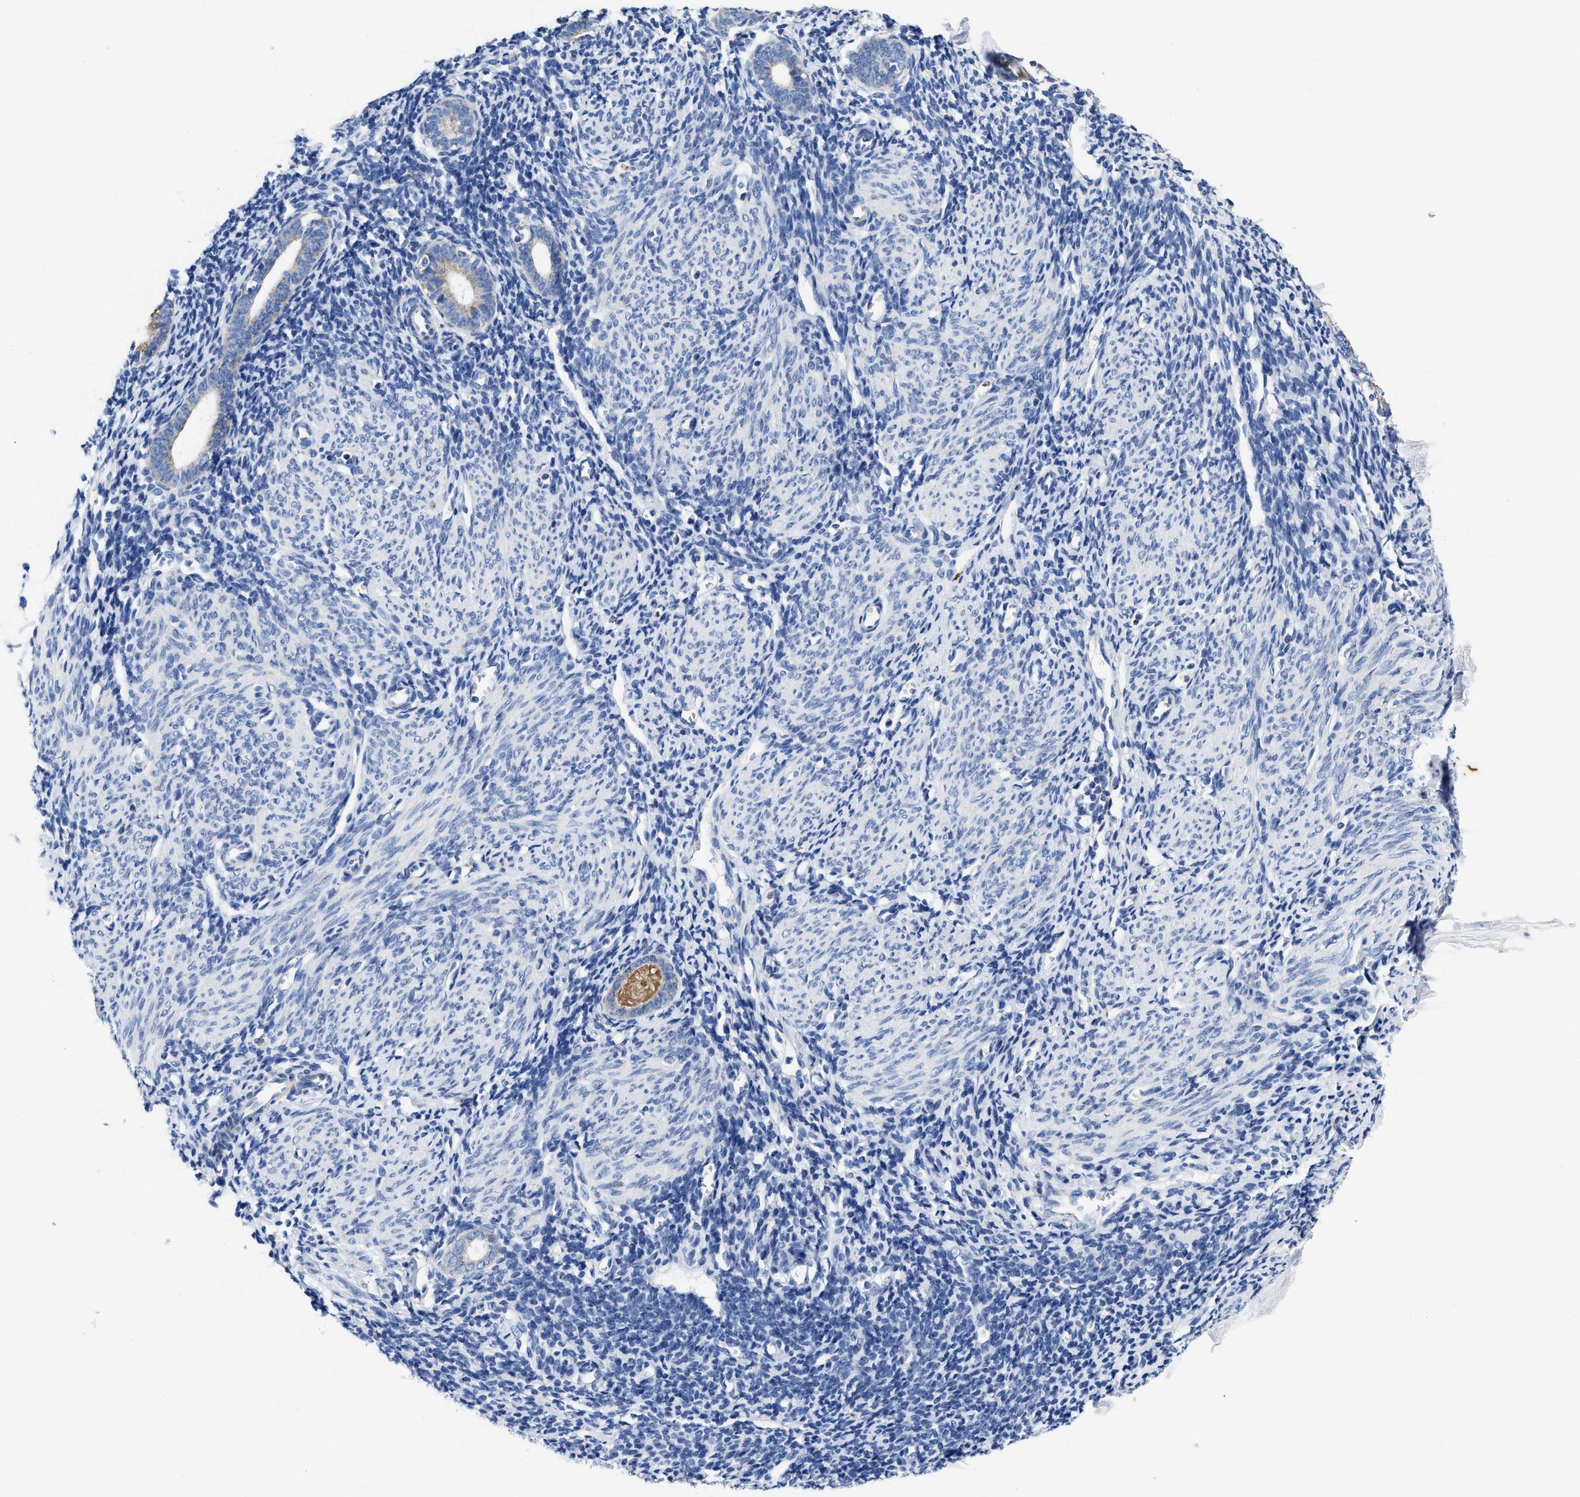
{"staining": {"intensity": "negative", "quantity": "none", "location": "none"}, "tissue": "endometrium", "cell_type": "Cells in endometrial stroma", "image_type": "normal", "snomed": [{"axis": "morphology", "description": "Normal tissue, NOS"}, {"axis": "morphology", "description": "Adenocarcinoma, NOS"}, {"axis": "topography", "description": "Endometrium"}], "caption": "Immunohistochemical staining of normal endometrium shows no significant positivity in cells in endometrial stroma.", "gene": "TBRG4", "patient": {"sex": "female", "age": 57}}